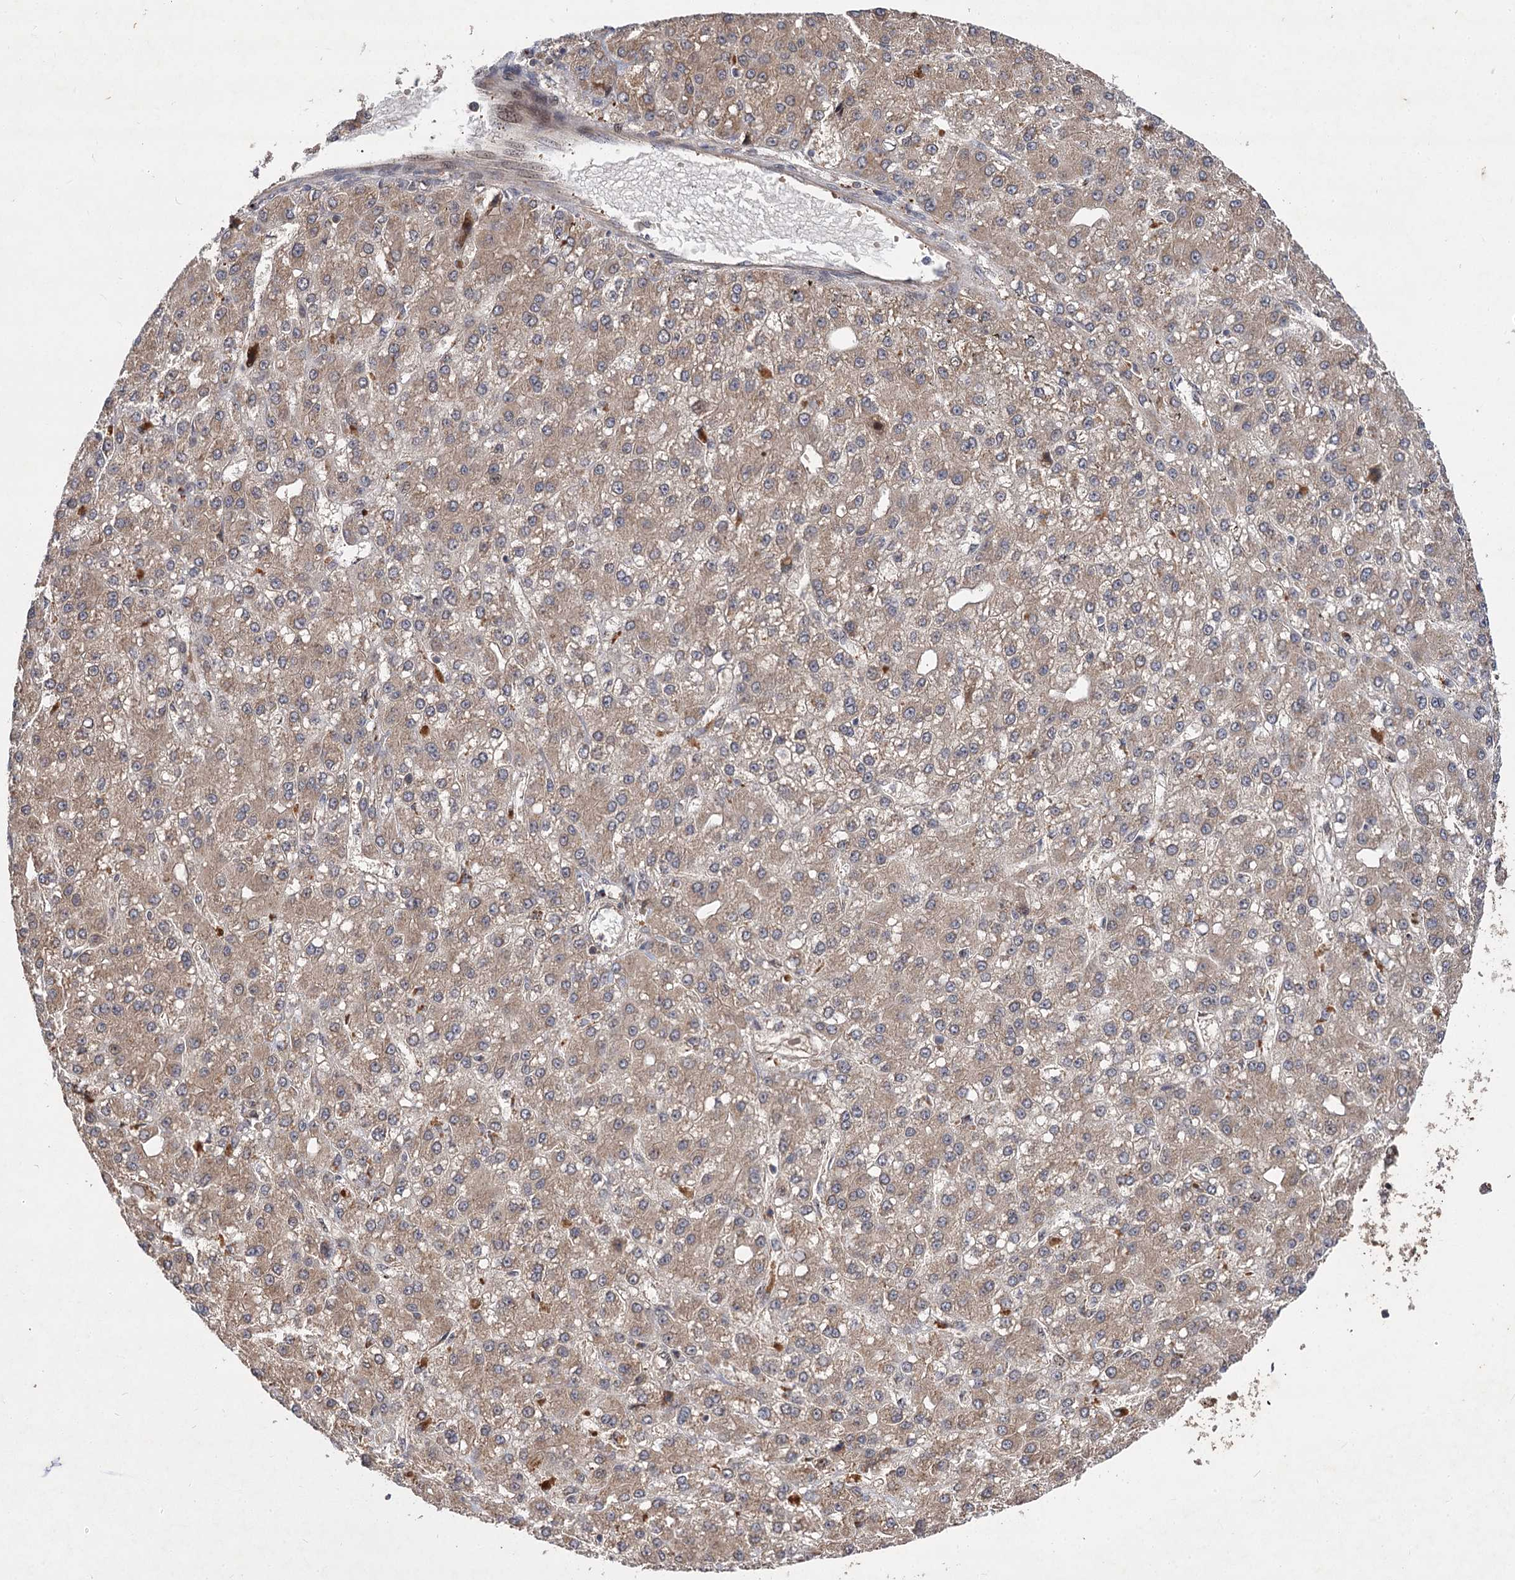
{"staining": {"intensity": "weak", "quantity": ">75%", "location": "cytoplasmic/membranous"}, "tissue": "liver cancer", "cell_type": "Tumor cells", "image_type": "cancer", "snomed": [{"axis": "morphology", "description": "Carcinoma, Hepatocellular, NOS"}, {"axis": "topography", "description": "Liver"}], "caption": "Immunohistochemistry (IHC) micrograph of neoplastic tissue: human liver hepatocellular carcinoma stained using immunohistochemistry demonstrates low levels of weak protein expression localized specifically in the cytoplasmic/membranous of tumor cells, appearing as a cytoplasmic/membranous brown color.", "gene": "FBXW8", "patient": {"sex": "male", "age": 67}}